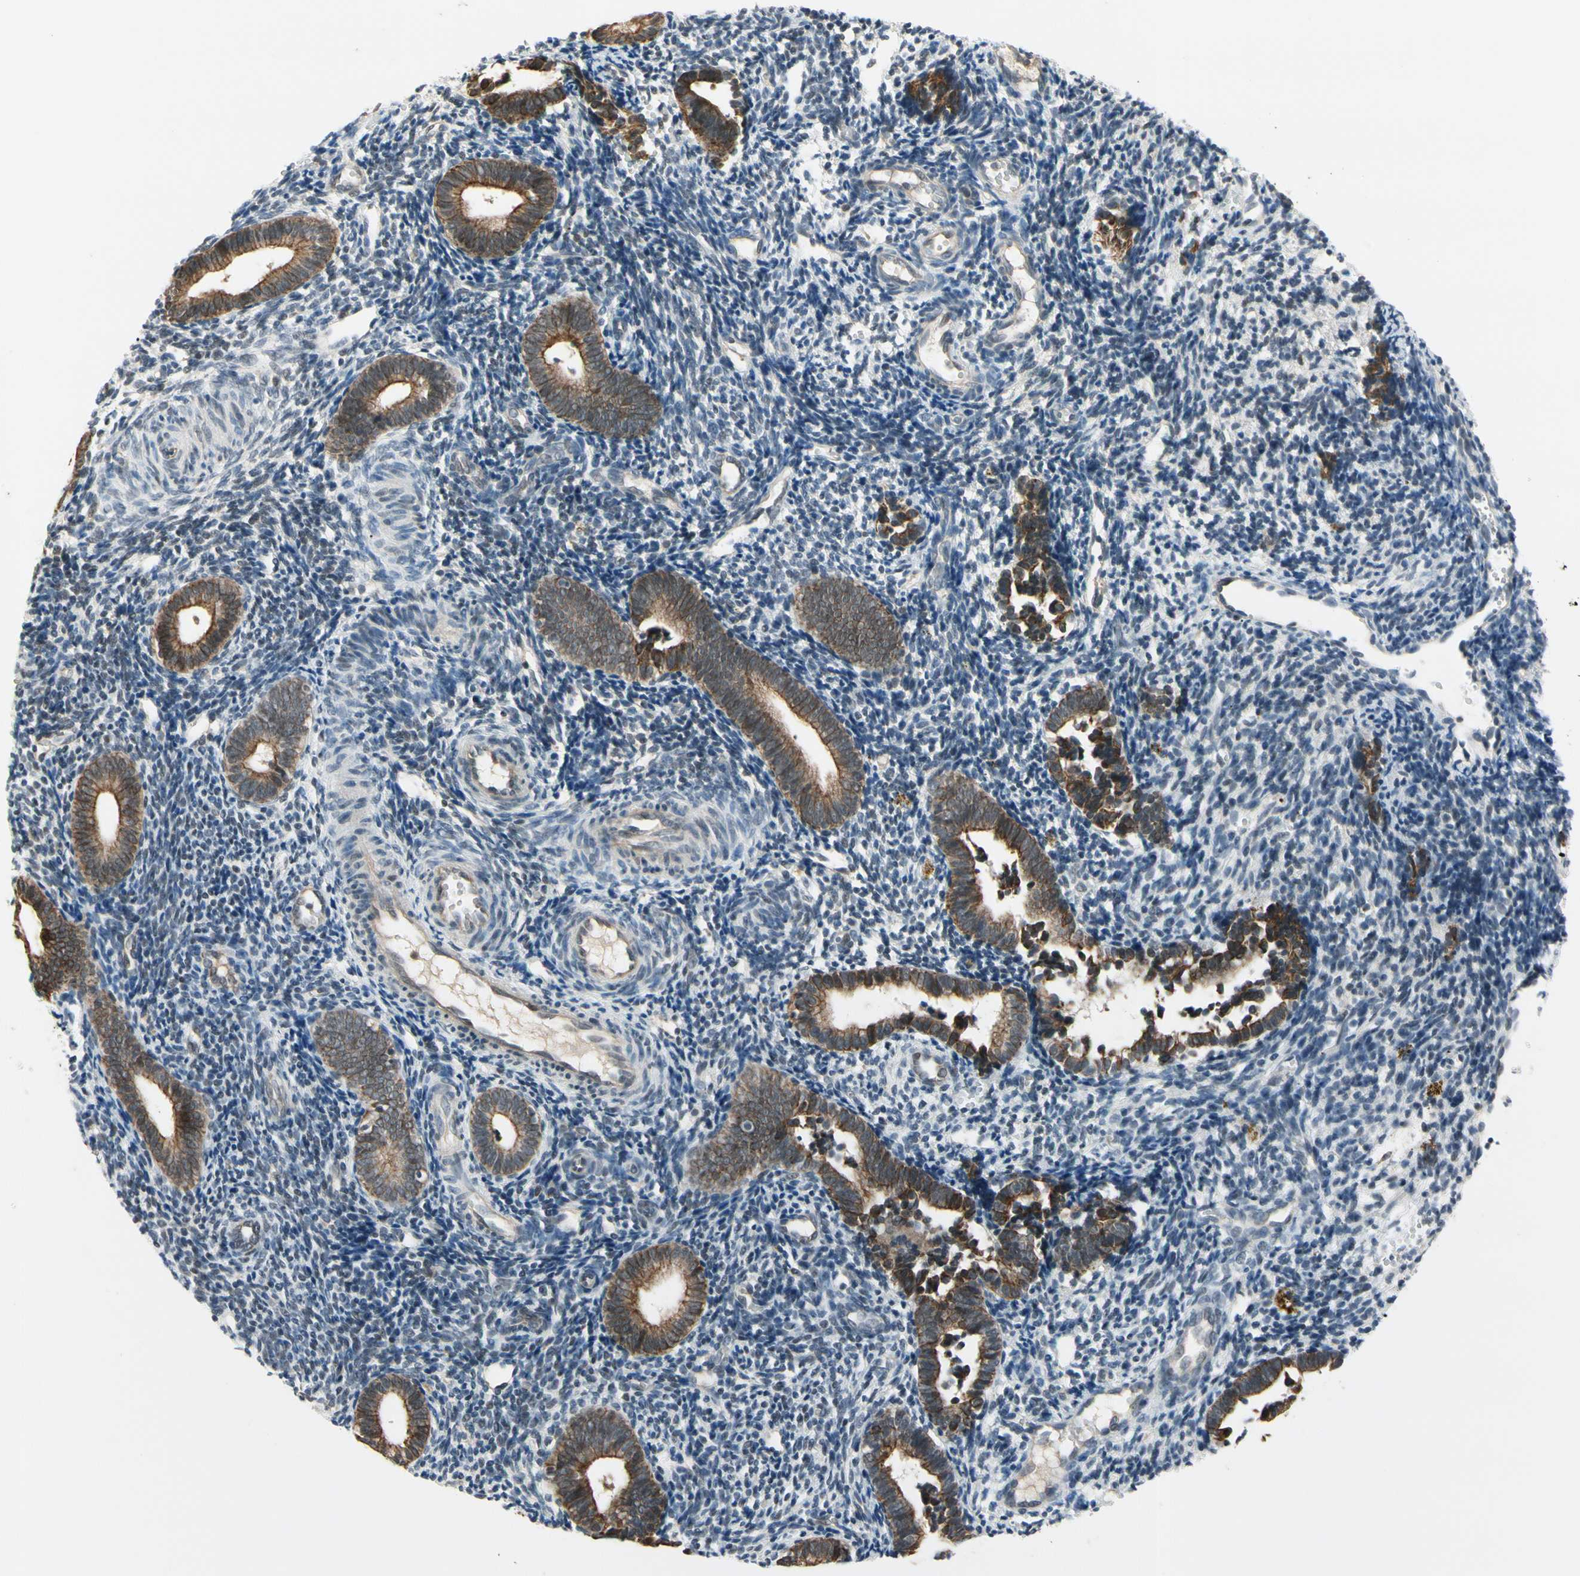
{"staining": {"intensity": "moderate", "quantity": "<25%", "location": "cytoplasmic/membranous,nuclear"}, "tissue": "endometrium", "cell_type": "Cells in endometrial stroma", "image_type": "normal", "snomed": [{"axis": "morphology", "description": "Normal tissue, NOS"}, {"axis": "topography", "description": "Uterus"}, {"axis": "topography", "description": "Endometrium"}], "caption": "Immunohistochemistry of unremarkable endometrium demonstrates low levels of moderate cytoplasmic/membranous,nuclear positivity in about <25% of cells in endometrial stroma. Using DAB (brown) and hematoxylin (blue) stains, captured at high magnification using brightfield microscopy.", "gene": "TAF12", "patient": {"sex": "female", "age": 33}}